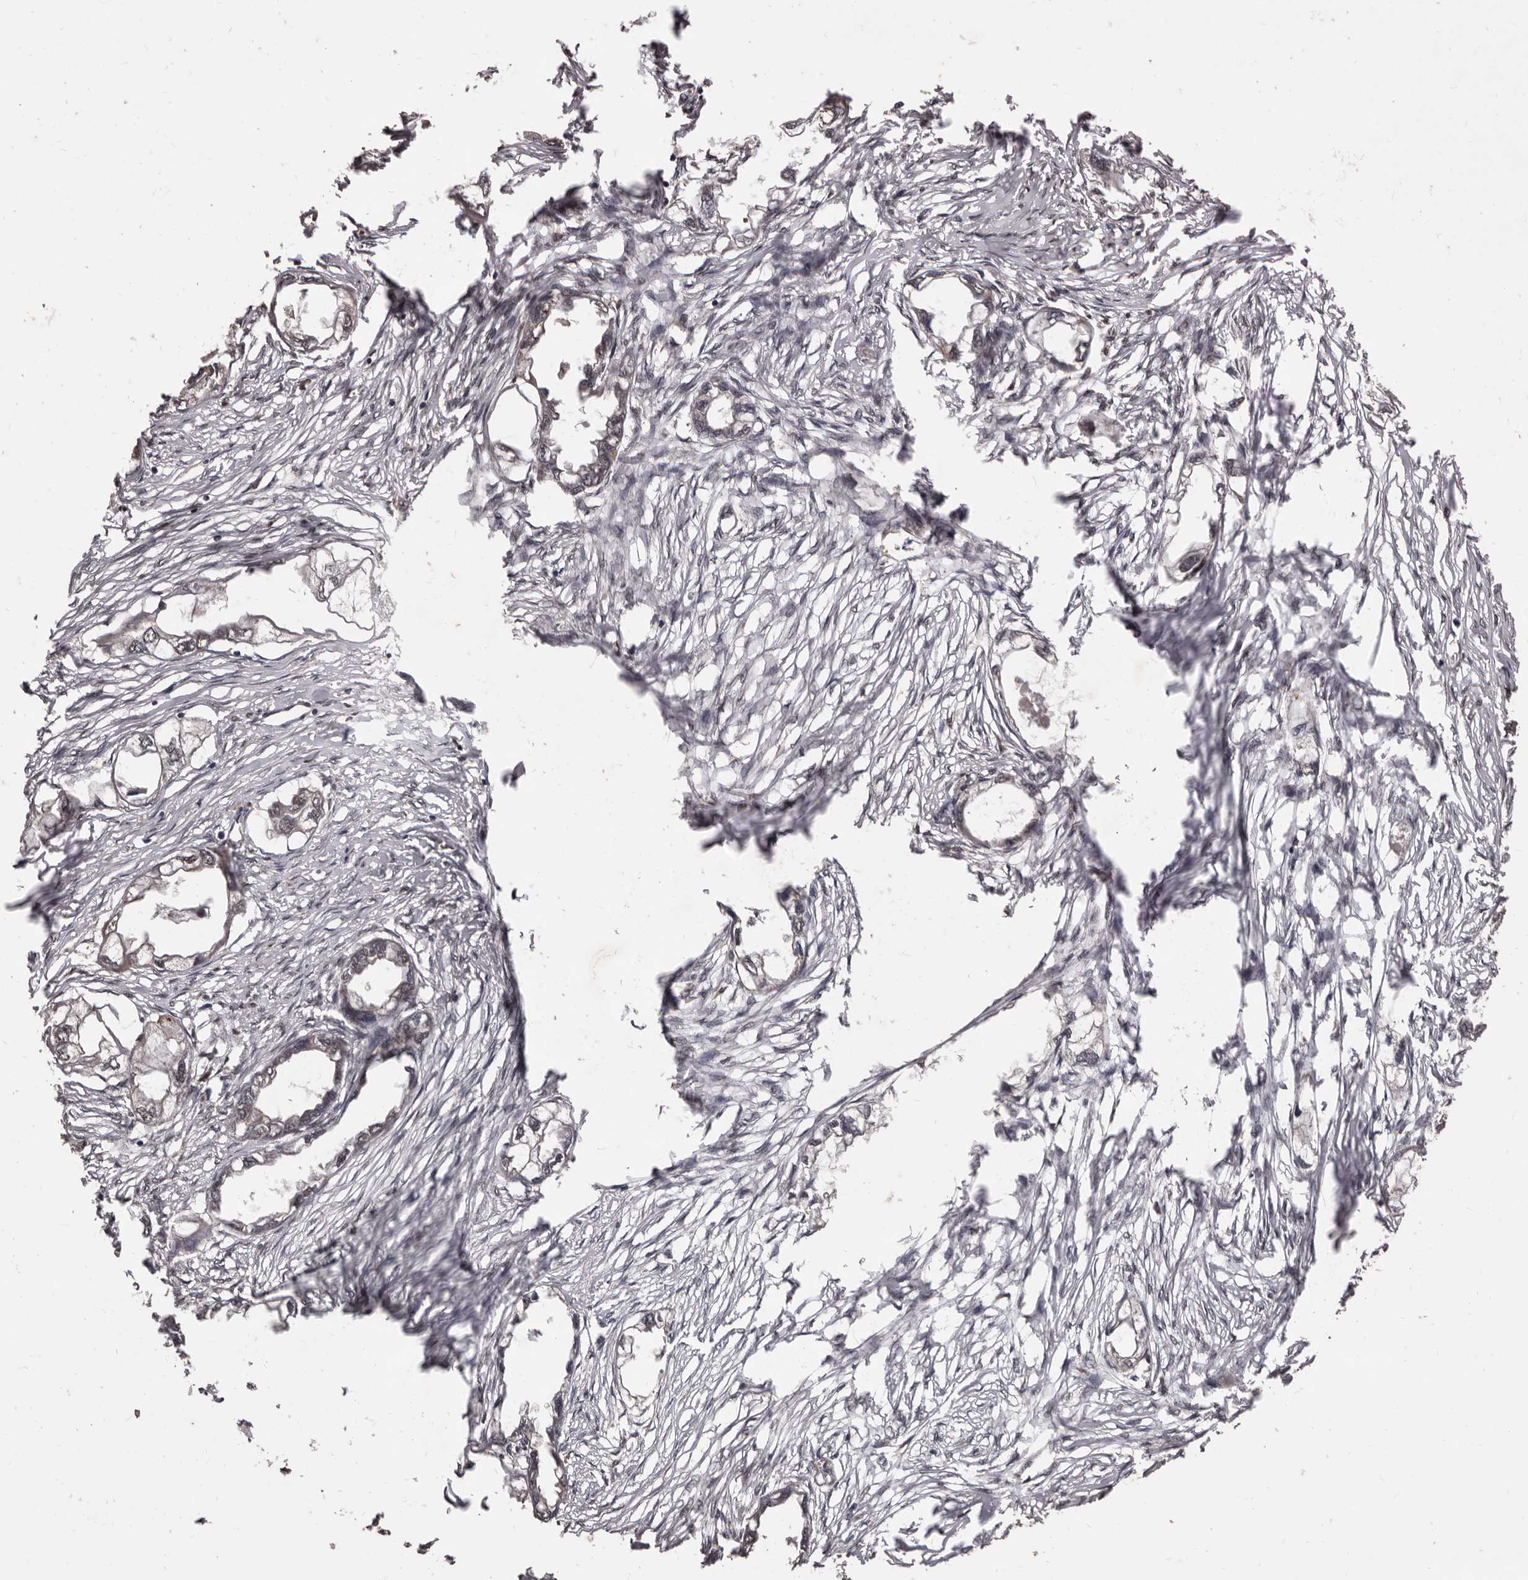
{"staining": {"intensity": "negative", "quantity": "none", "location": "none"}, "tissue": "endometrial cancer", "cell_type": "Tumor cells", "image_type": "cancer", "snomed": [{"axis": "morphology", "description": "Adenocarcinoma, NOS"}, {"axis": "morphology", "description": "Adenocarcinoma, metastatic, NOS"}, {"axis": "topography", "description": "Adipose tissue"}, {"axis": "topography", "description": "Endometrium"}], "caption": "The micrograph exhibits no significant positivity in tumor cells of metastatic adenocarcinoma (endometrial).", "gene": "AHR", "patient": {"sex": "female", "age": 67}}